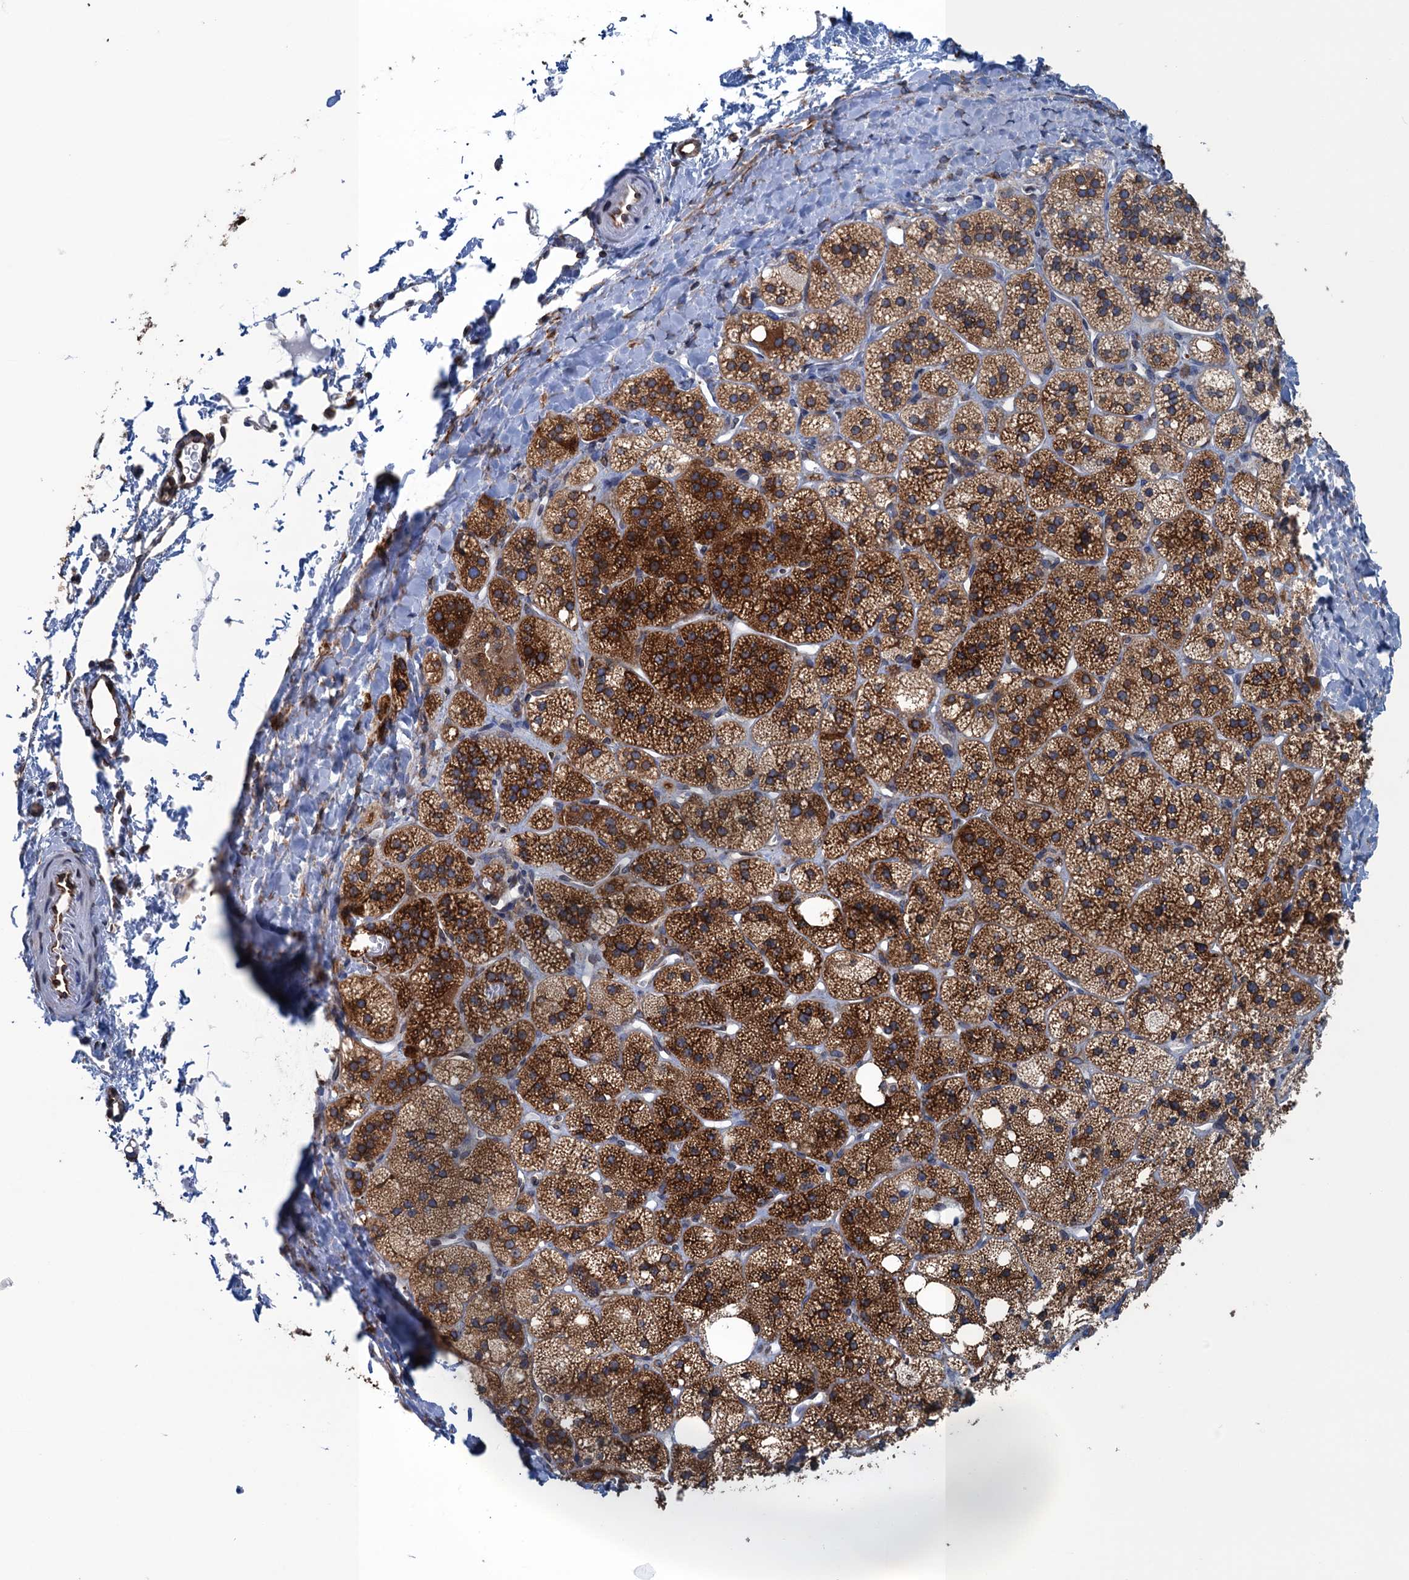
{"staining": {"intensity": "strong", "quantity": ">75%", "location": "cytoplasmic/membranous"}, "tissue": "adrenal gland", "cell_type": "Glandular cells", "image_type": "normal", "snomed": [{"axis": "morphology", "description": "Normal tissue, NOS"}, {"axis": "topography", "description": "Adrenal gland"}], "caption": "Strong cytoplasmic/membranous expression is identified in about >75% of glandular cells in unremarkable adrenal gland. The protein is stained brown, and the nuclei are stained in blue (DAB IHC with brightfield microscopy, high magnification).", "gene": "TMEM205", "patient": {"sex": "male", "age": 61}}